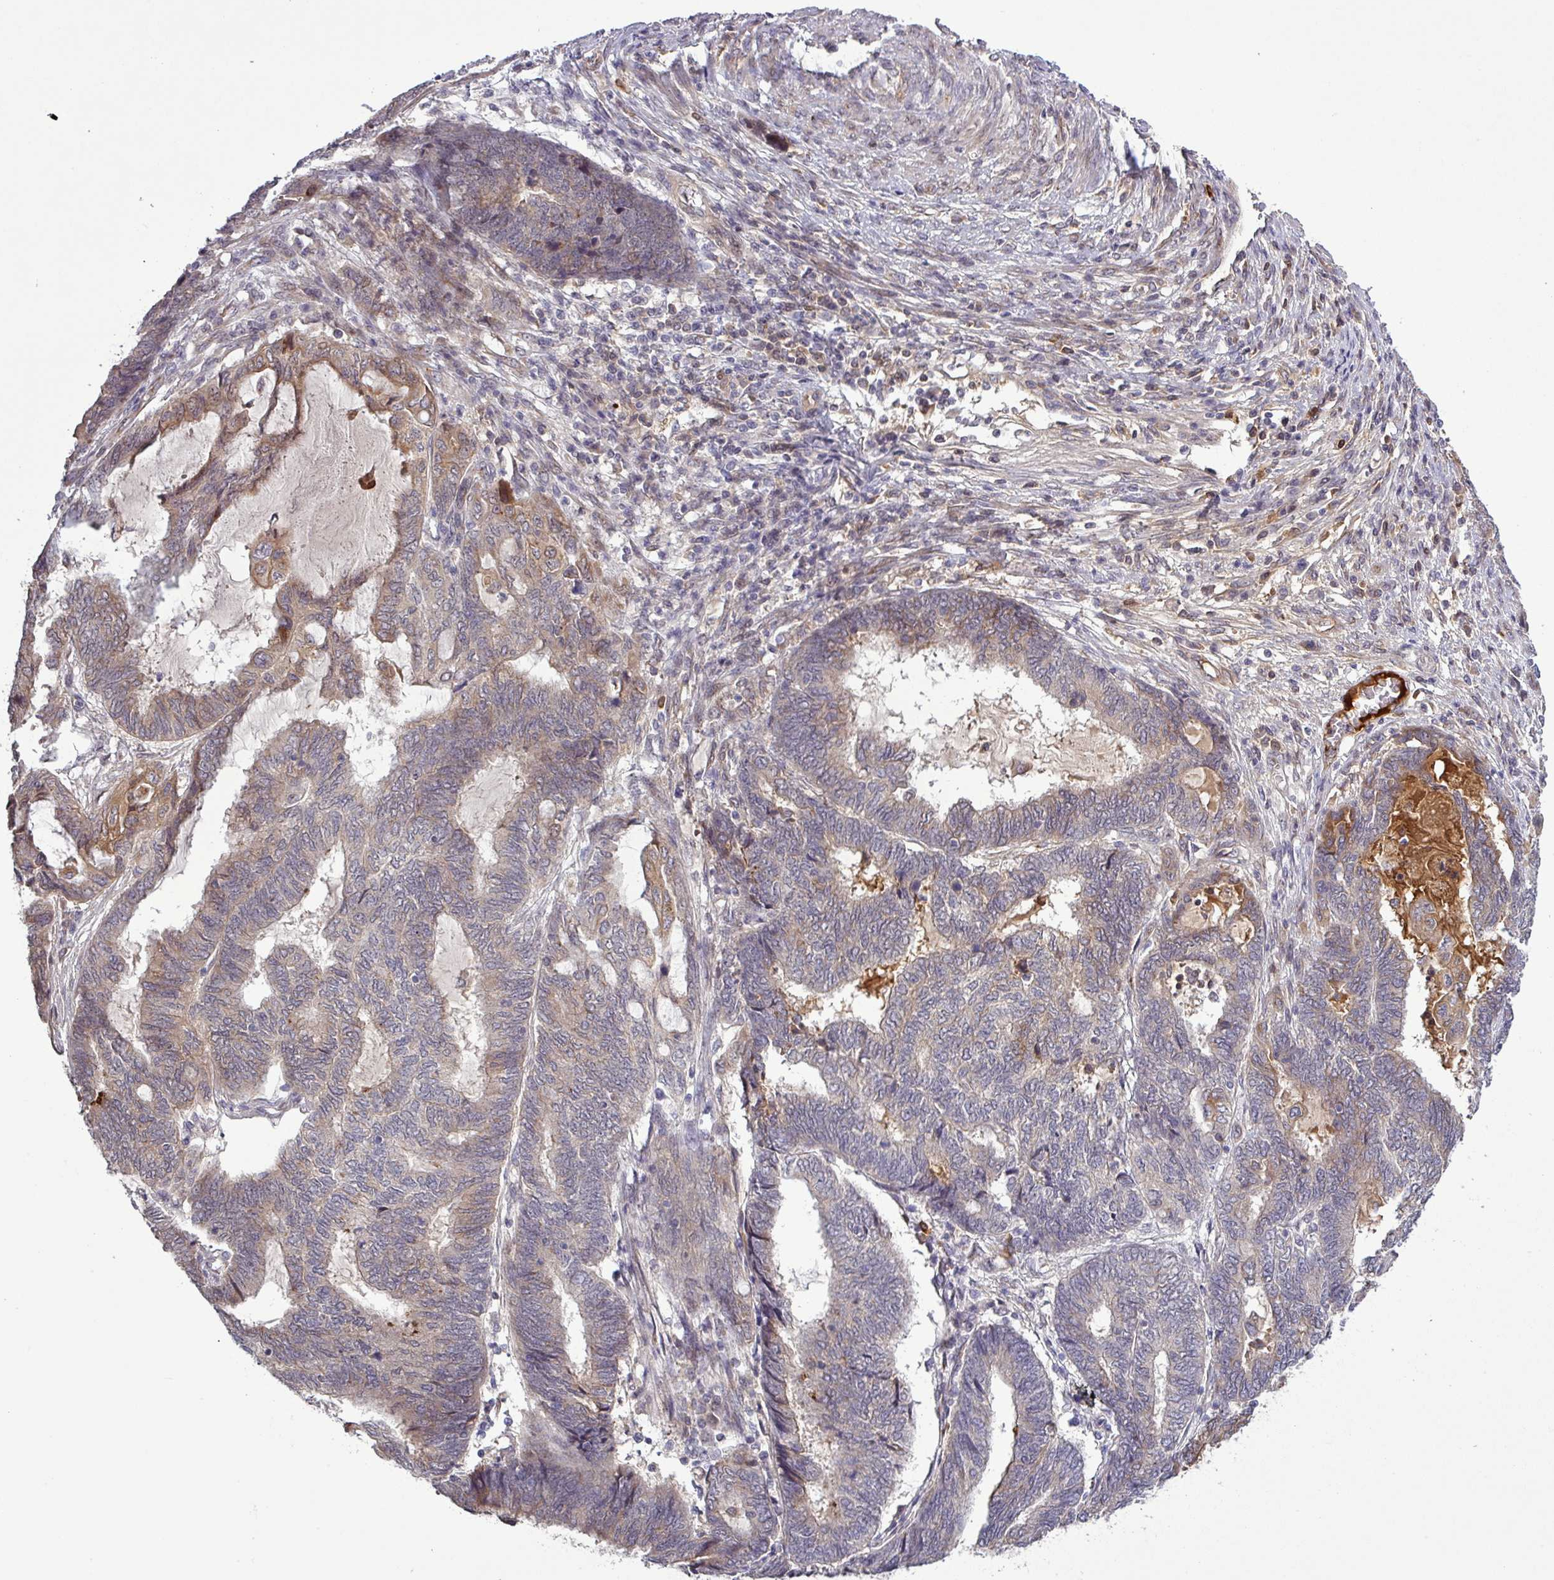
{"staining": {"intensity": "weak", "quantity": "<25%", "location": "cytoplasmic/membranous"}, "tissue": "endometrial cancer", "cell_type": "Tumor cells", "image_type": "cancer", "snomed": [{"axis": "morphology", "description": "Adenocarcinoma, NOS"}, {"axis": "topography", "description": "Uterus"}, {"axis": "topography", "description": "Endometrium"}], "caption": "High power microscopy image of an immunohistochemistry (IHC) micrograph of endometrial cancer, revealing no significant expression in tumor cells.", "gene": "PCDH1", "patient": {"sex": "female", "age": 70}}